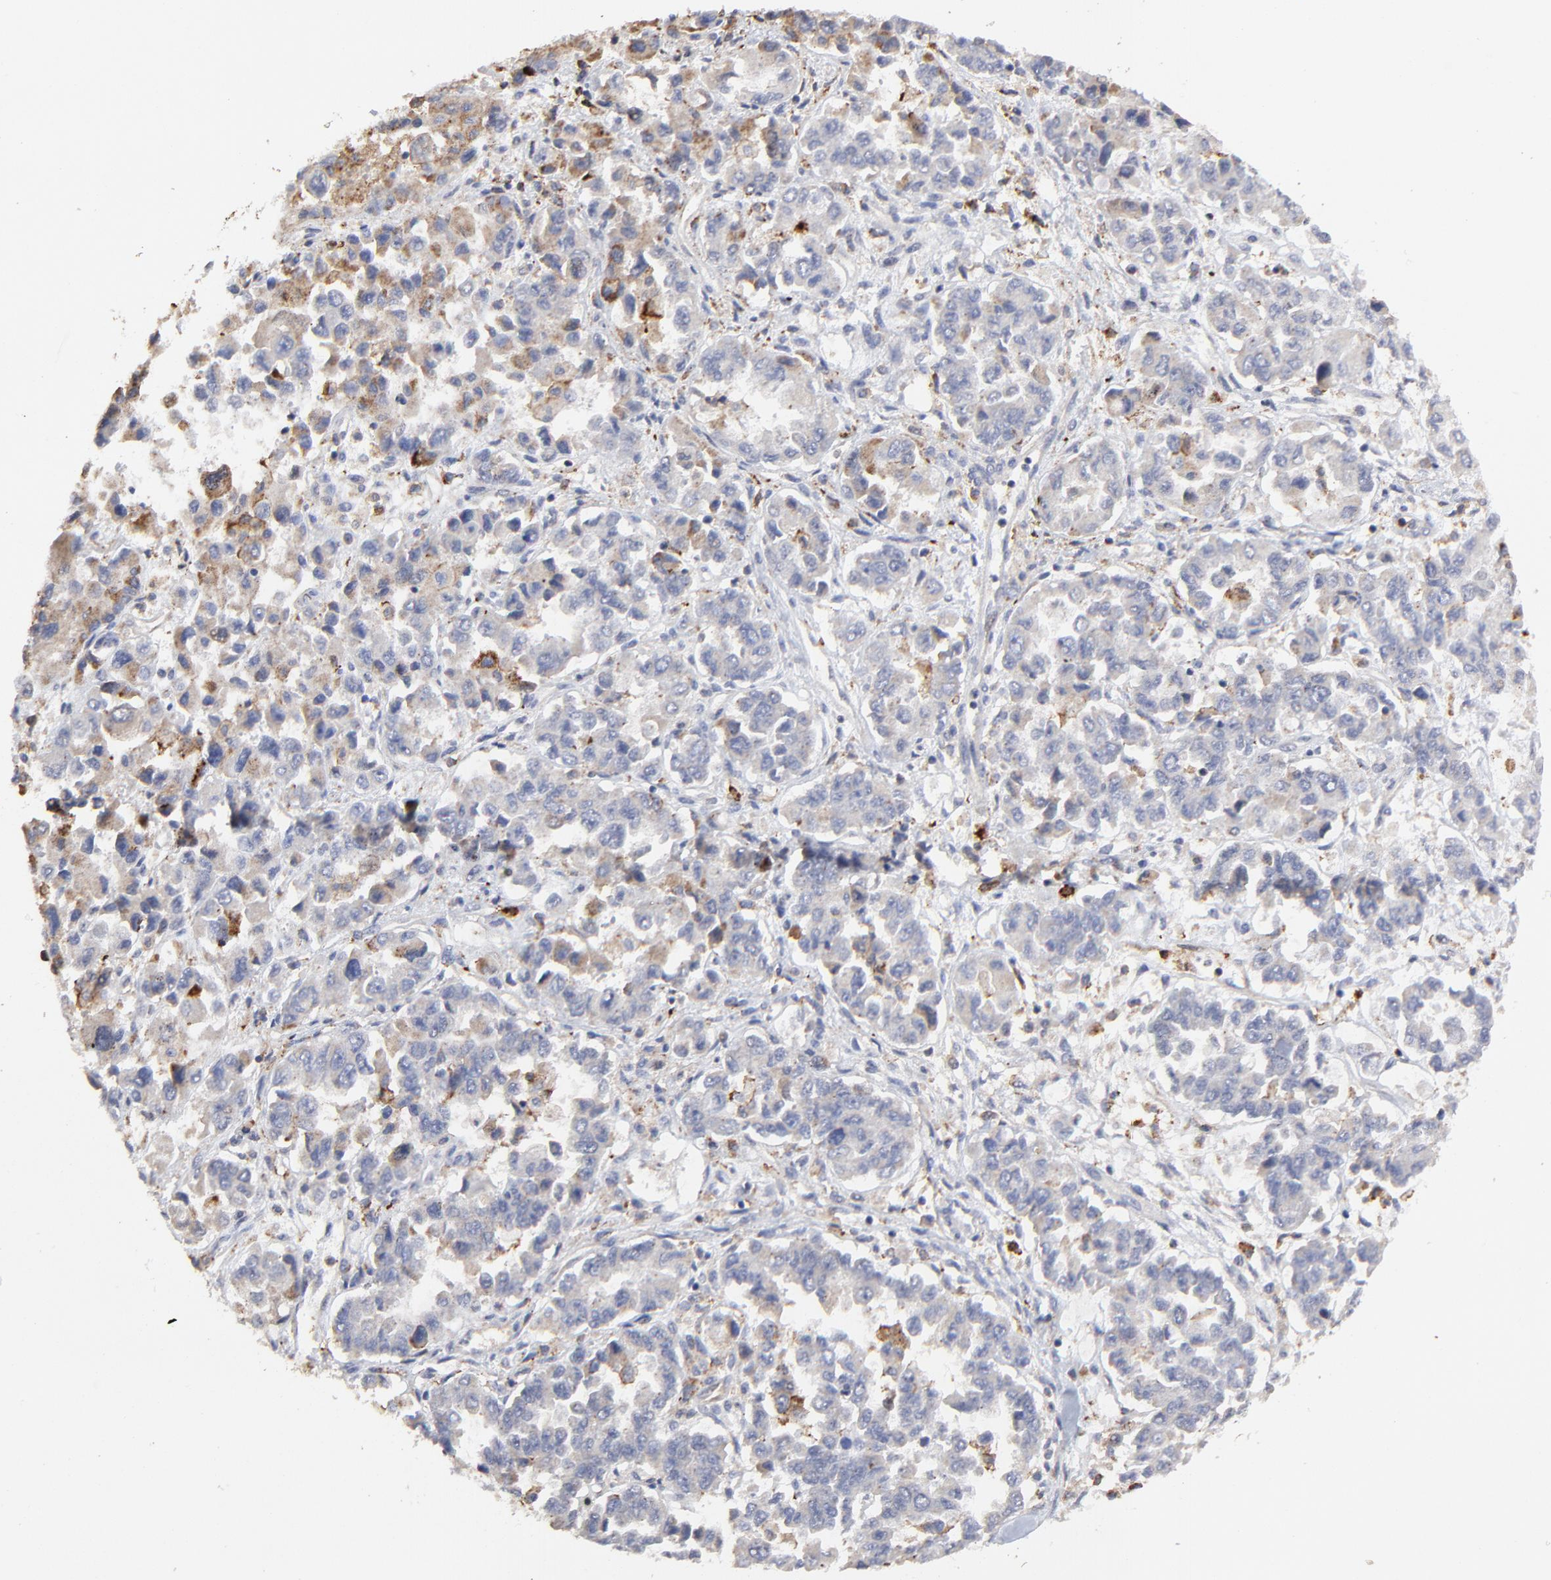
{"staining": {"intensity": "weak", "quantity": "25%-75%", "location": "cytoplasmic/membranous"}, "tissue": "ovarian cancer", "cell_type": "Tumor cells", "image_type": "cancer", "snomed": [{"axis": "morphology", "description": "Cystadenocarcinoma, serous, NOS"}, {"axis": "topography", "description": "Ovary"}], "caption": "An immunohistochemistry image of neoplastic tissue is shown. Protein staining in brown labels weak cytoplasmic/membranous positivity in ovarian serous cystadenocarcinoma within tumor cells. (Brightfield microscopy of DAB IHC at high magnification).", "gene": "SLC6A14", "patient": {"sex": "female", "age": 84}}